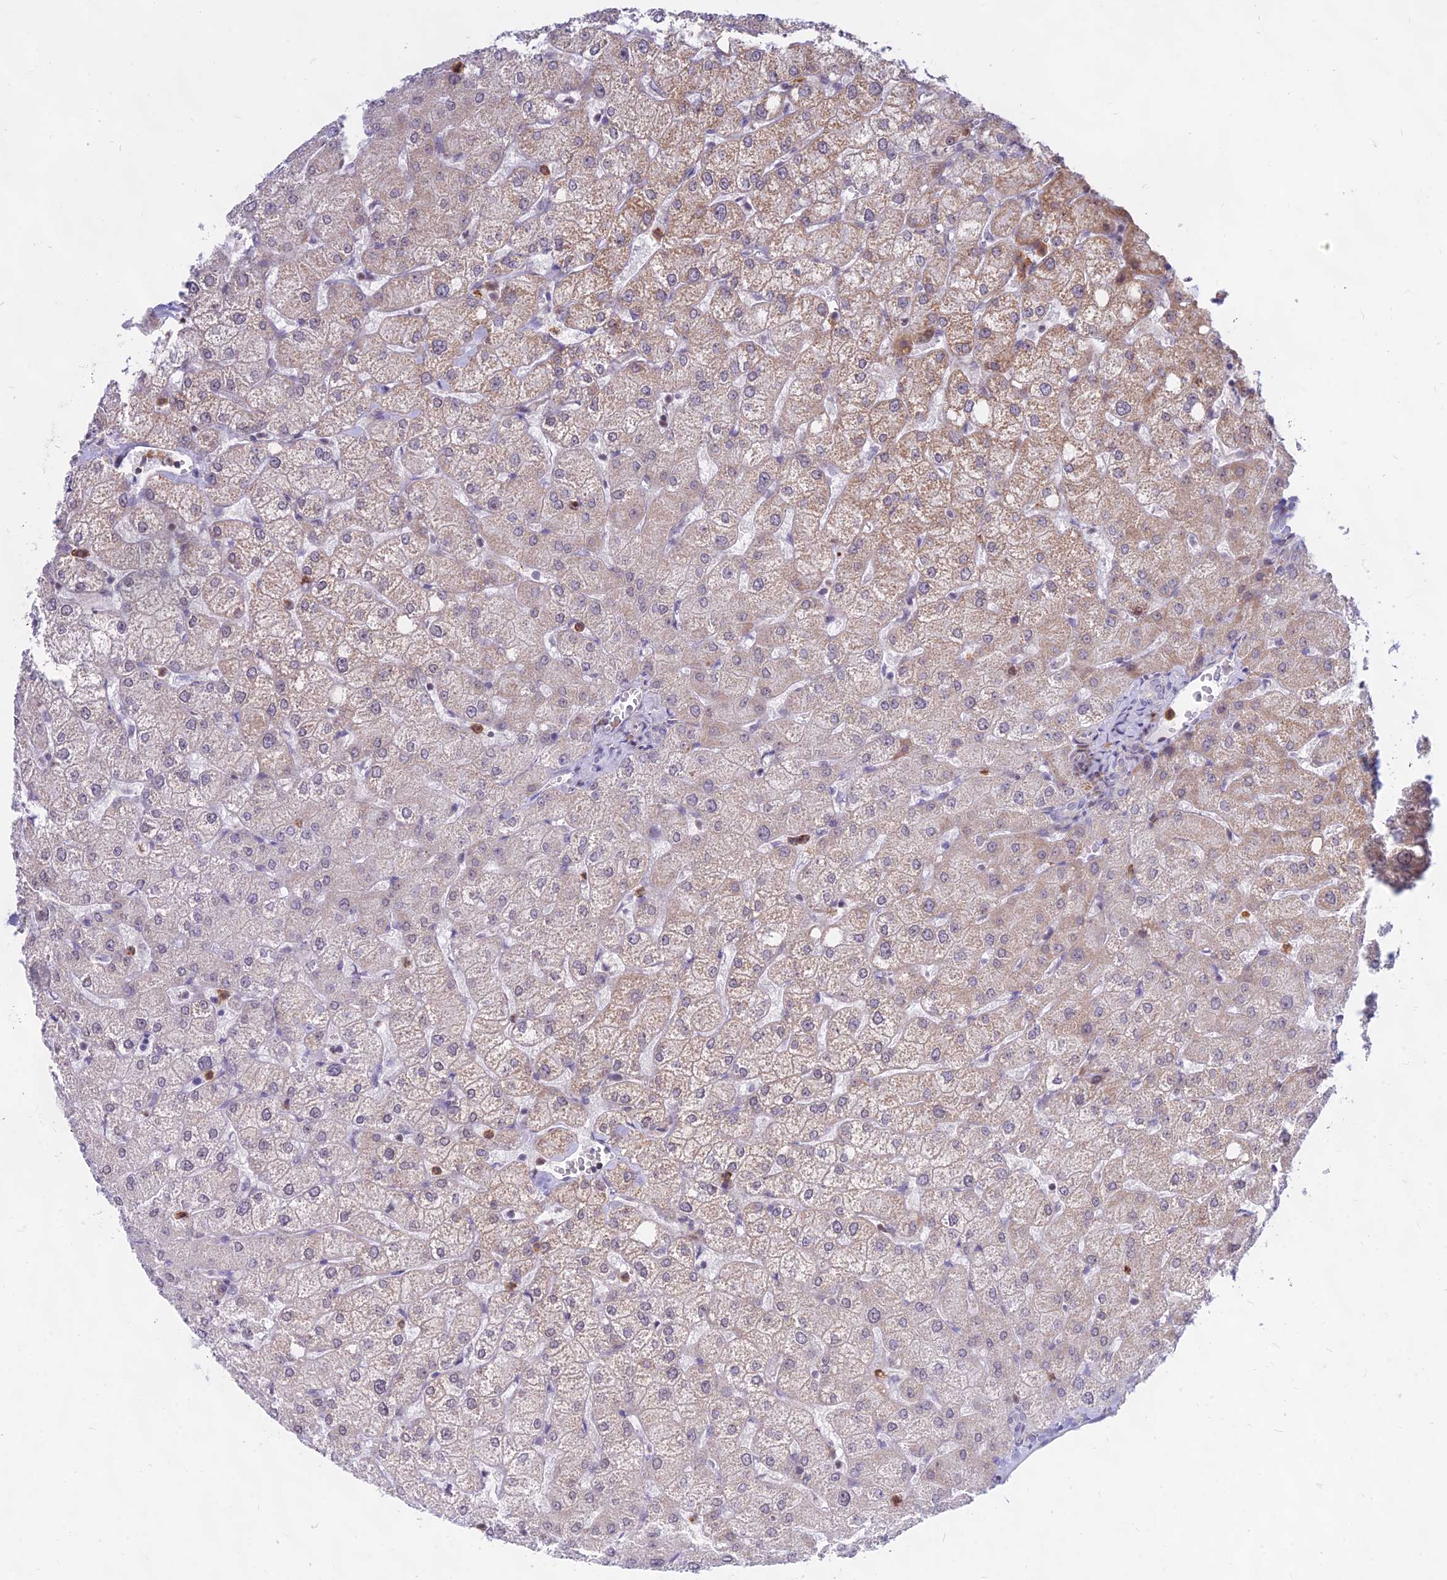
{"staining": {"intensity": "negative", "quantity": "none", "location": "none"}, "tissue": "liver", "cell_type": "Cholangiocytes", "image_type": "normal", "snomed": [{"axis": "morphology", "description": "Normal tissue, NOS"}, {"axis": "topography", "description": "Liver"}], "caption": "Cholangiocytes show no significant staining in unremarkable liver.", "gene": "KRR1", "patient": {"sex": "female", "age": 54}}